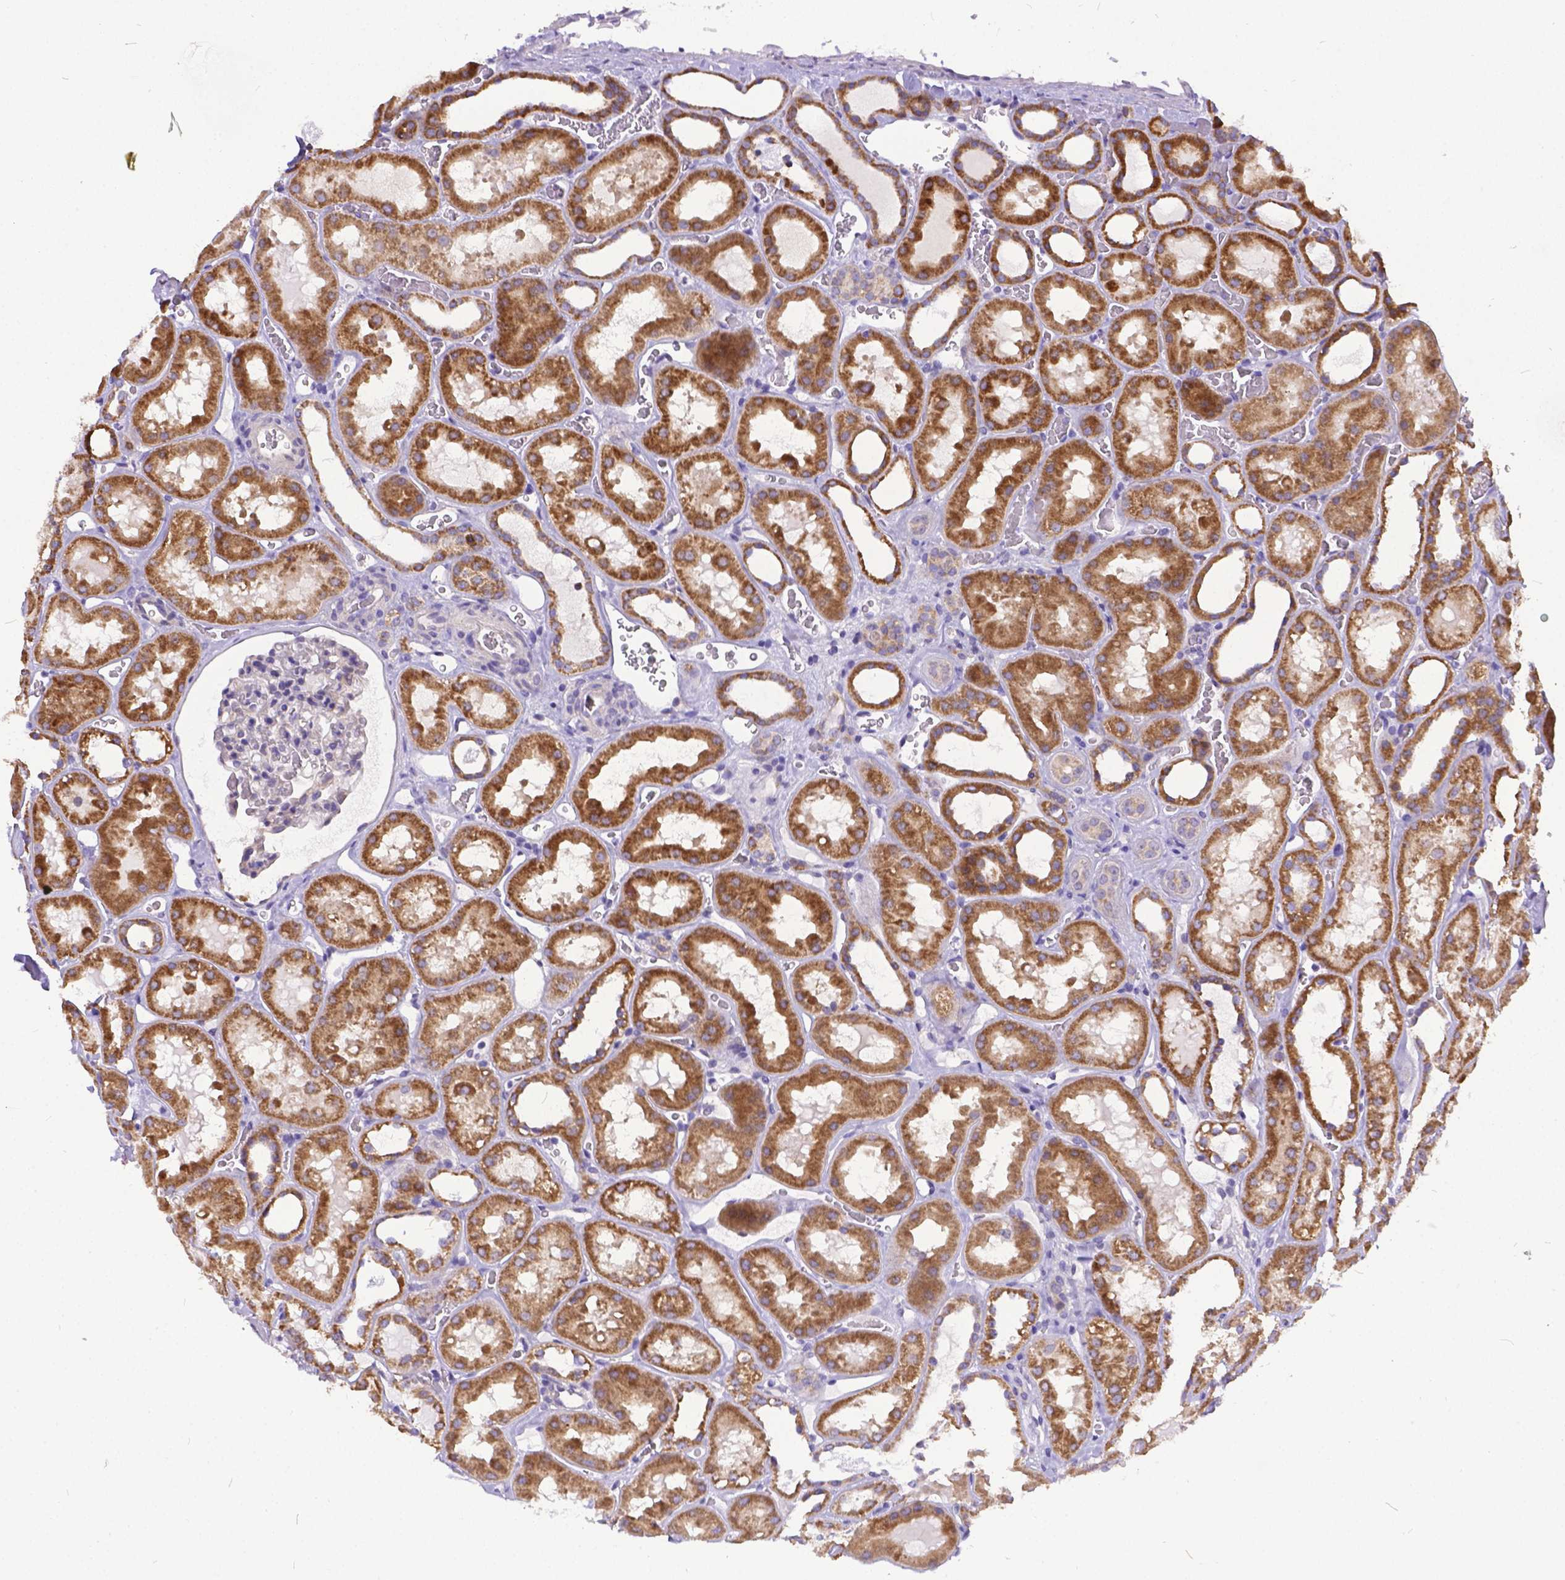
{"staining": {"intensity": "negative", "quantity": "none", "location": "none"}, "tissue": "kidney", "cell_type": "Cells in glomeruli", "image_type": "normal", "snomed": [{"axis": "morphology", "description": "Normal tissue, NOS"}, {"axis": "topography", "description": "Kidney"}], "caption": "Immunohistochemistry of normal human kidney shows no staining in cells in glomeruli. The staining was performed using DAB to visualize the protein expression in brown, while the nuclei were stained in blue with hematoxylin (Magnification: 20x).", "gene": "DLEC1", "patient": {"sex": "female", "age": 41}}